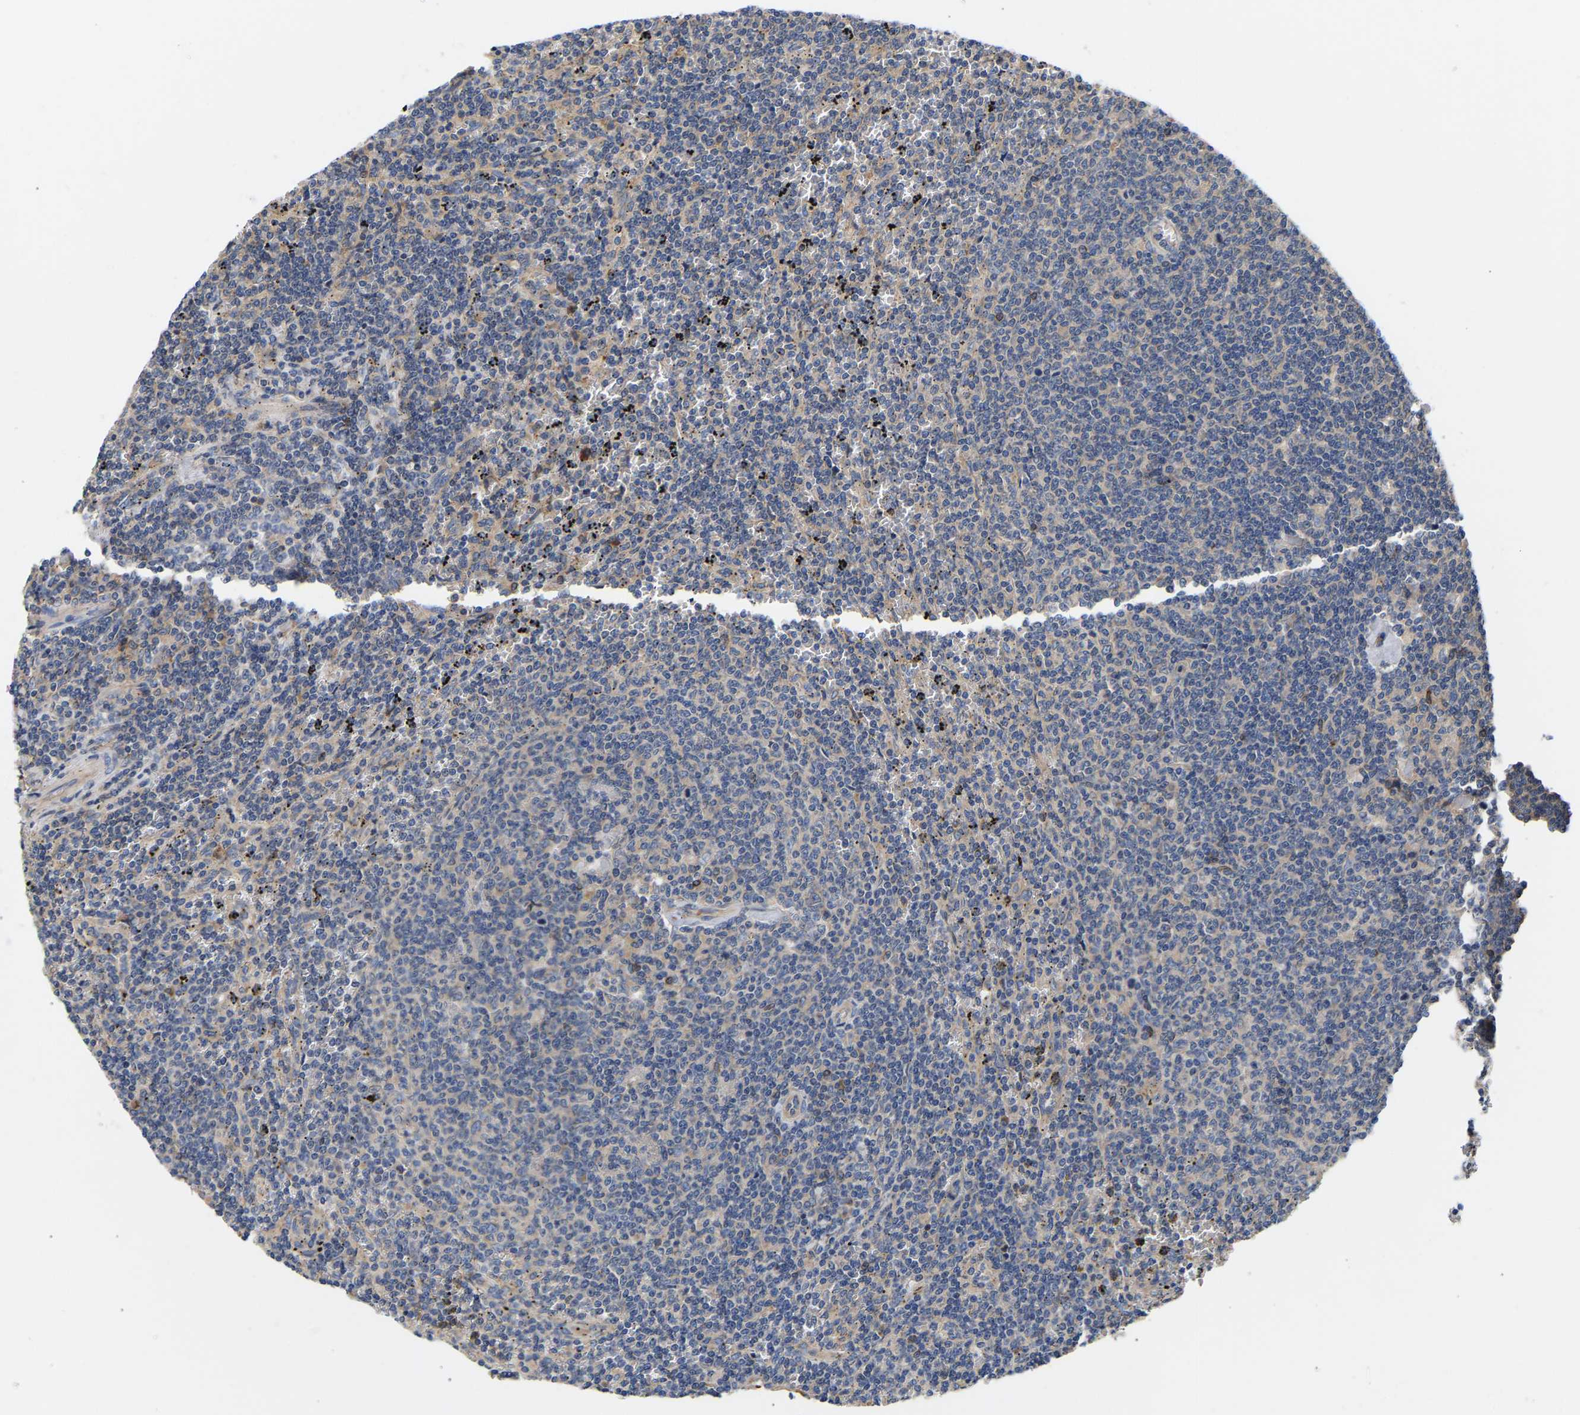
{"staining": {"intensity": "negative", "quantity": "none", "location": "none"}, "tissue": "lymphoma", "cell_type": "Tumor cells", "image_type": "cancer", "snomed": [{"axis": "morphology", "description": "Malignant lymphoma, non-Hodgkin's type, Low grade"}, {"axis": "topography", "description": "Spleen"}], "caption": "Immunohistochemistry histopathology image of human lymphoma stained for a protein (brown), which demonstrates no staining in tumor cells.", "gene": "AIMP2", "patient": {"sex": "female", "age": 50}}